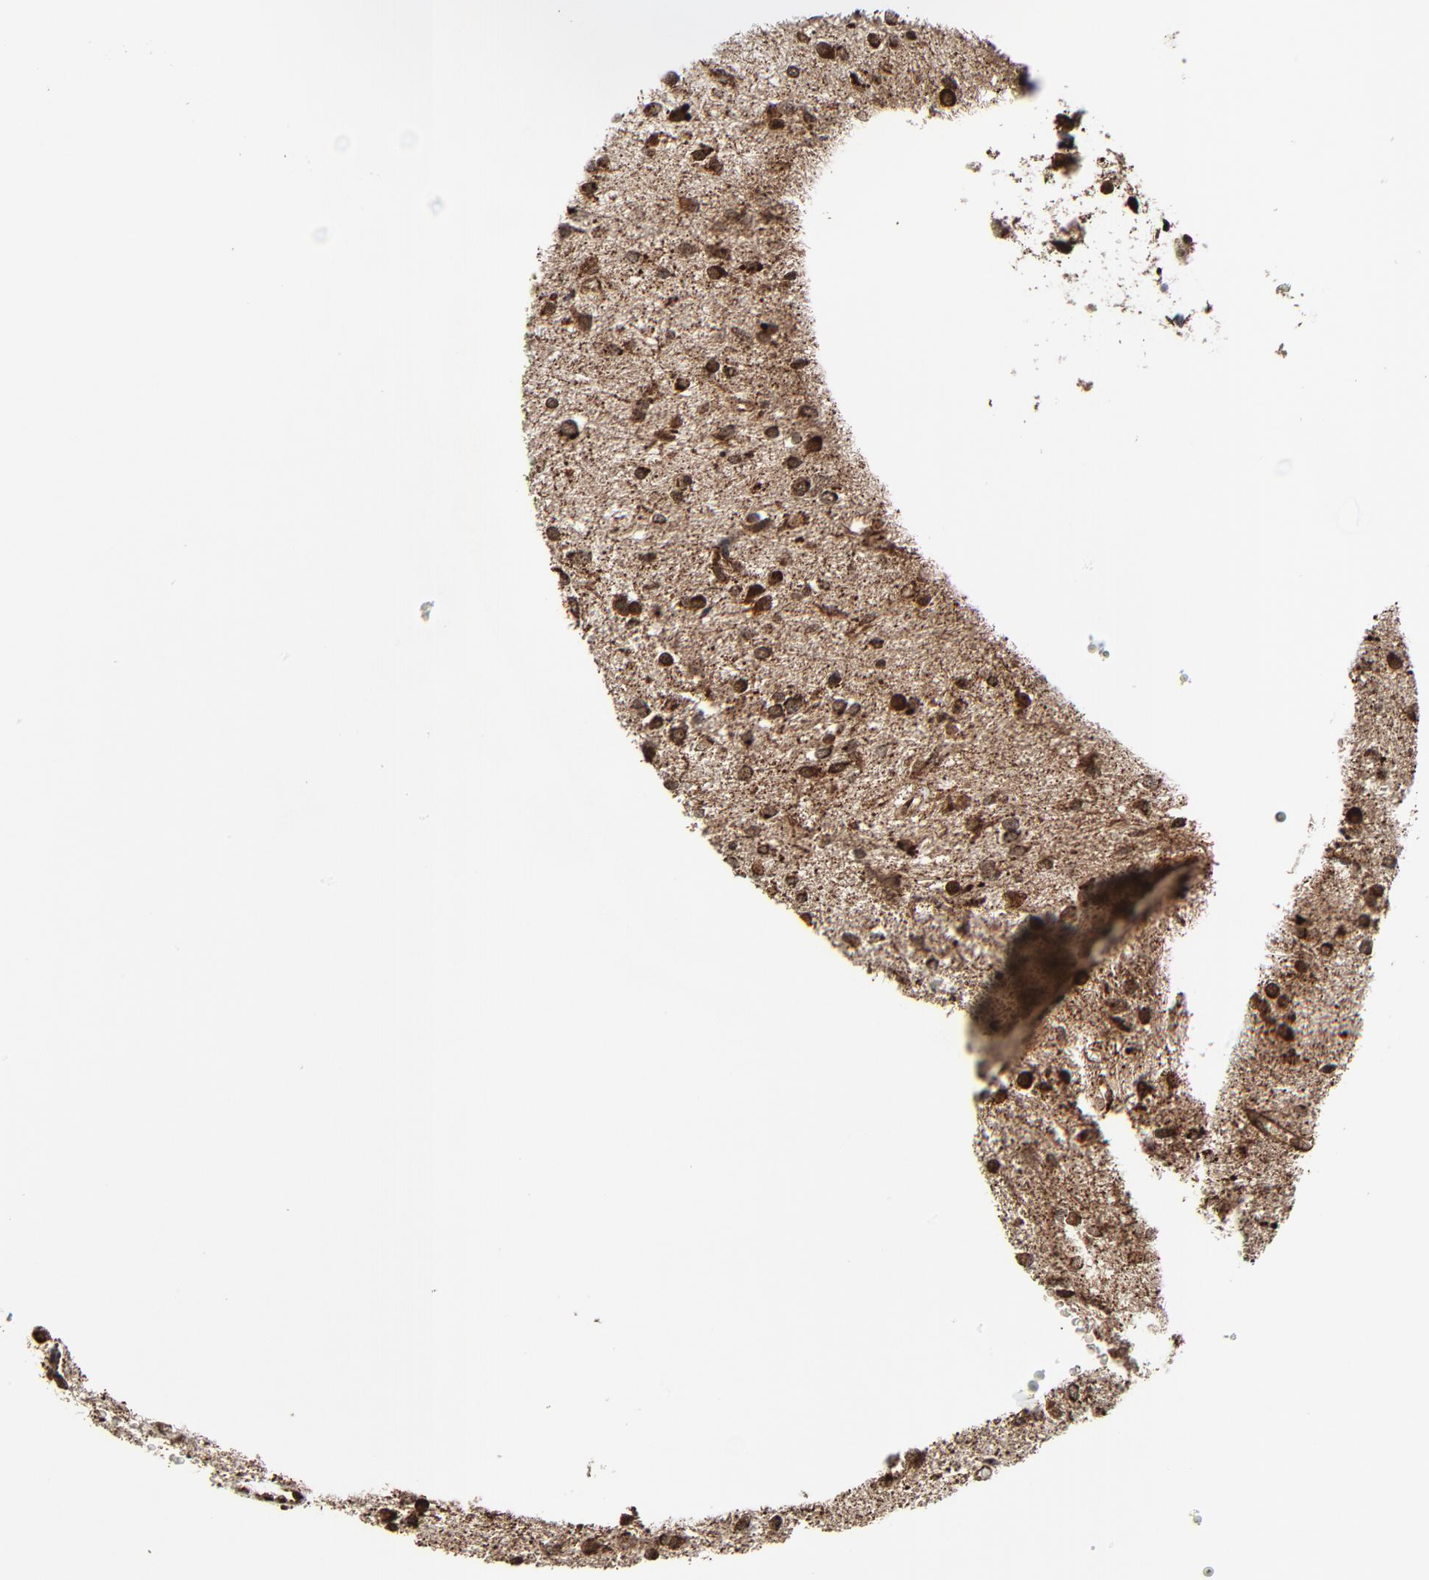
{"staining": {"intensity": "moderate", "quantity": ">75%", "location": "cytoplasmic/membranous,nuclear"}, "tissue": "glioma", "cell_type": "Tumor cells", "image_type": "cancer", "snomed": [{"axis": "morphology", "description": "Glioma, malignant, Low grade"}, {"axis": "topography", "description": "Brain"}], "caption": "IHC (DAB (3,3'-diaminobenzidine)) staining of malignant low-grade glioma demonstrates moderate cytoplasmic/membranous and nuclear protein staining in about >75% of tumor cells.", "gene": "RHOJ", "patient": {"sex": "female", "age": 36}}